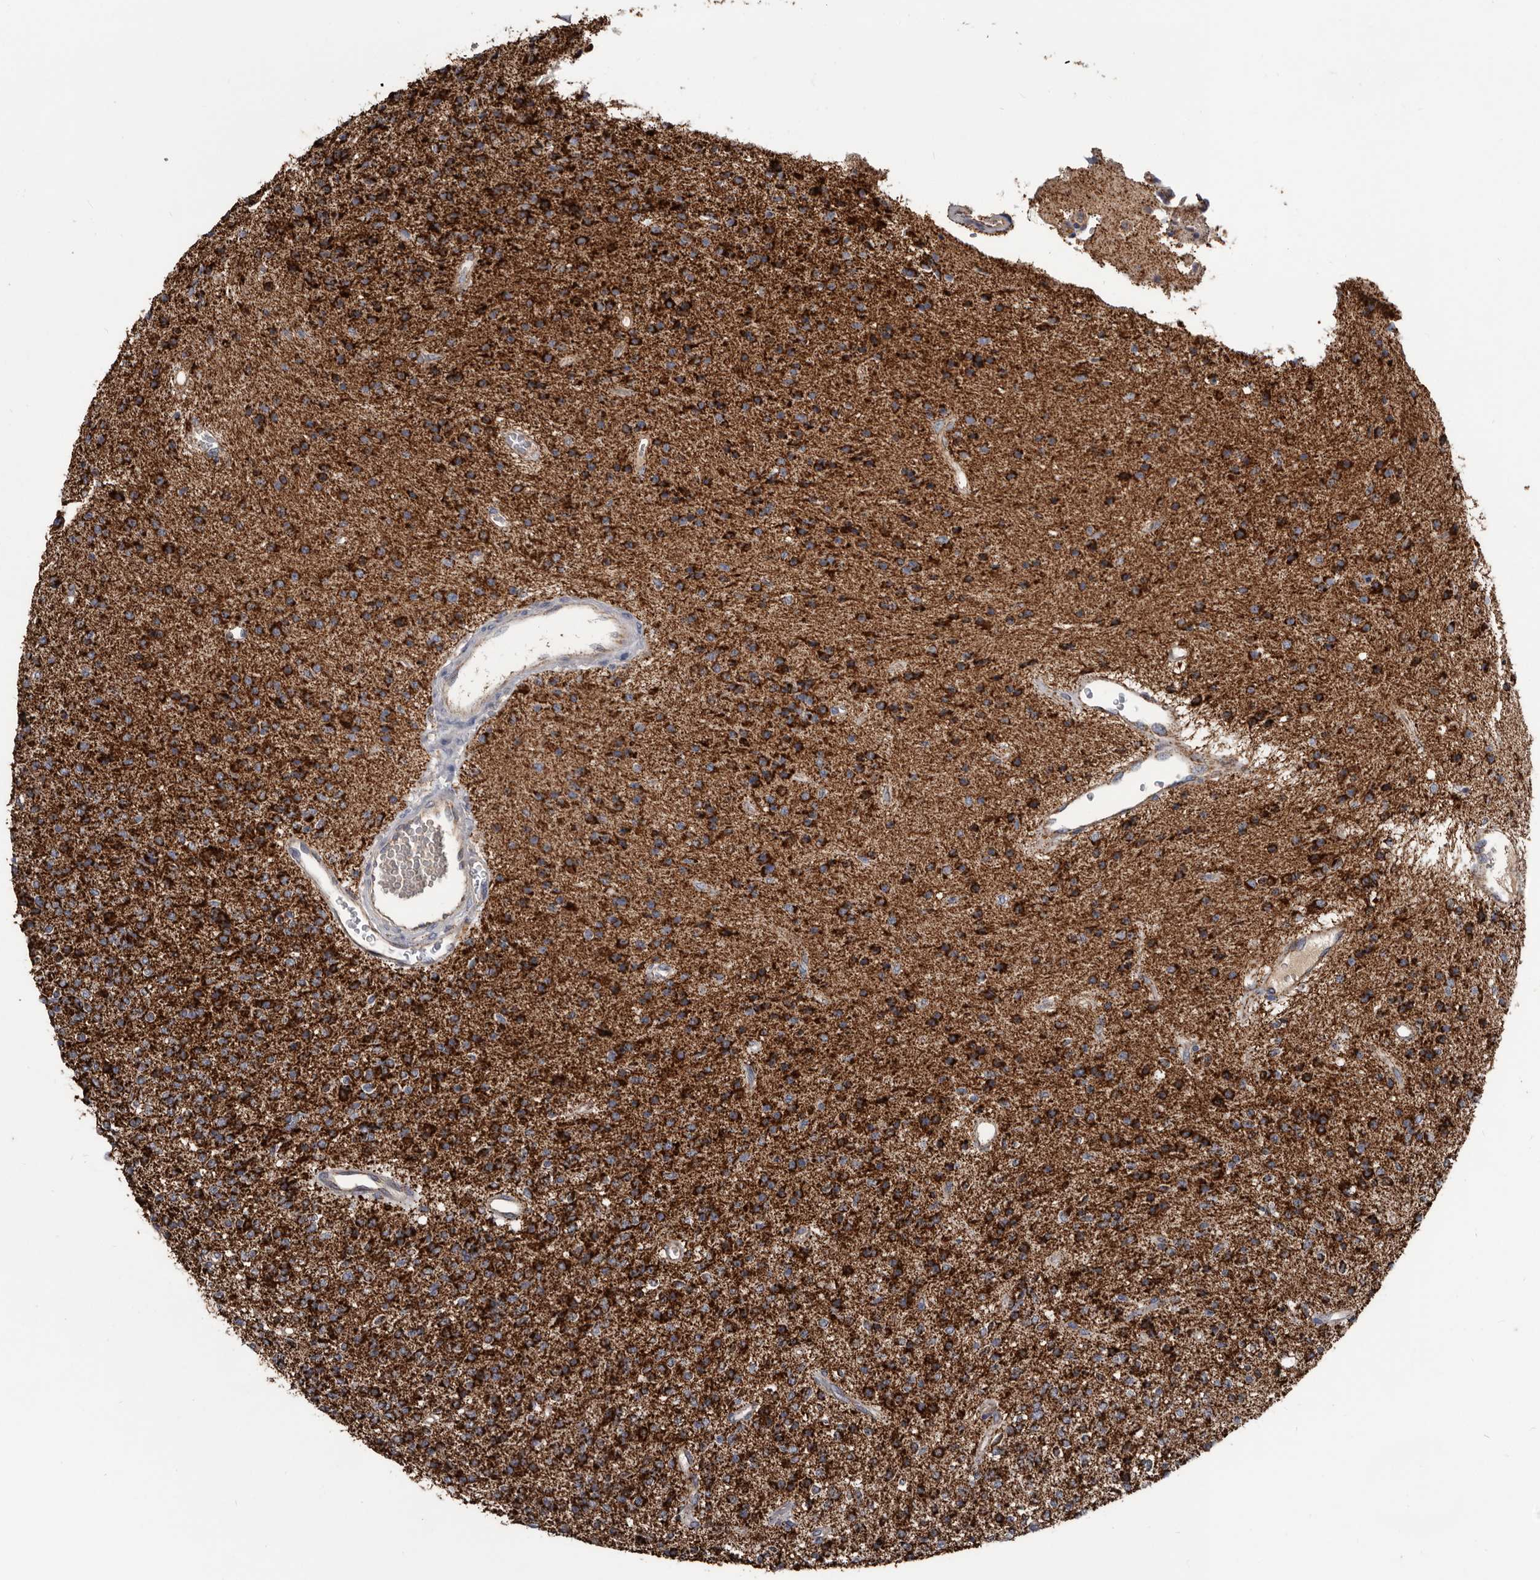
{"staining": {"intensity": "strong", "quantity": ">75%", "location": "cytoplasmic/membranous"}, "tissue": "glioma", "cell_type": "Tumor cells", "image_type": "cancer", "snomed": [{"axis": "morphology", "description": "Glioma, malignant, High grade"}, {"axis": "topography", "description": "Brain"}], "caption": "High-power microscopy captured an IHC micrograph of glioma, revealing strong cytoplasmic/membranous staining in about >75% of tumor cells.", "gene": "ALDH5A1", "patient": {"sex": "male", "age": 34}}